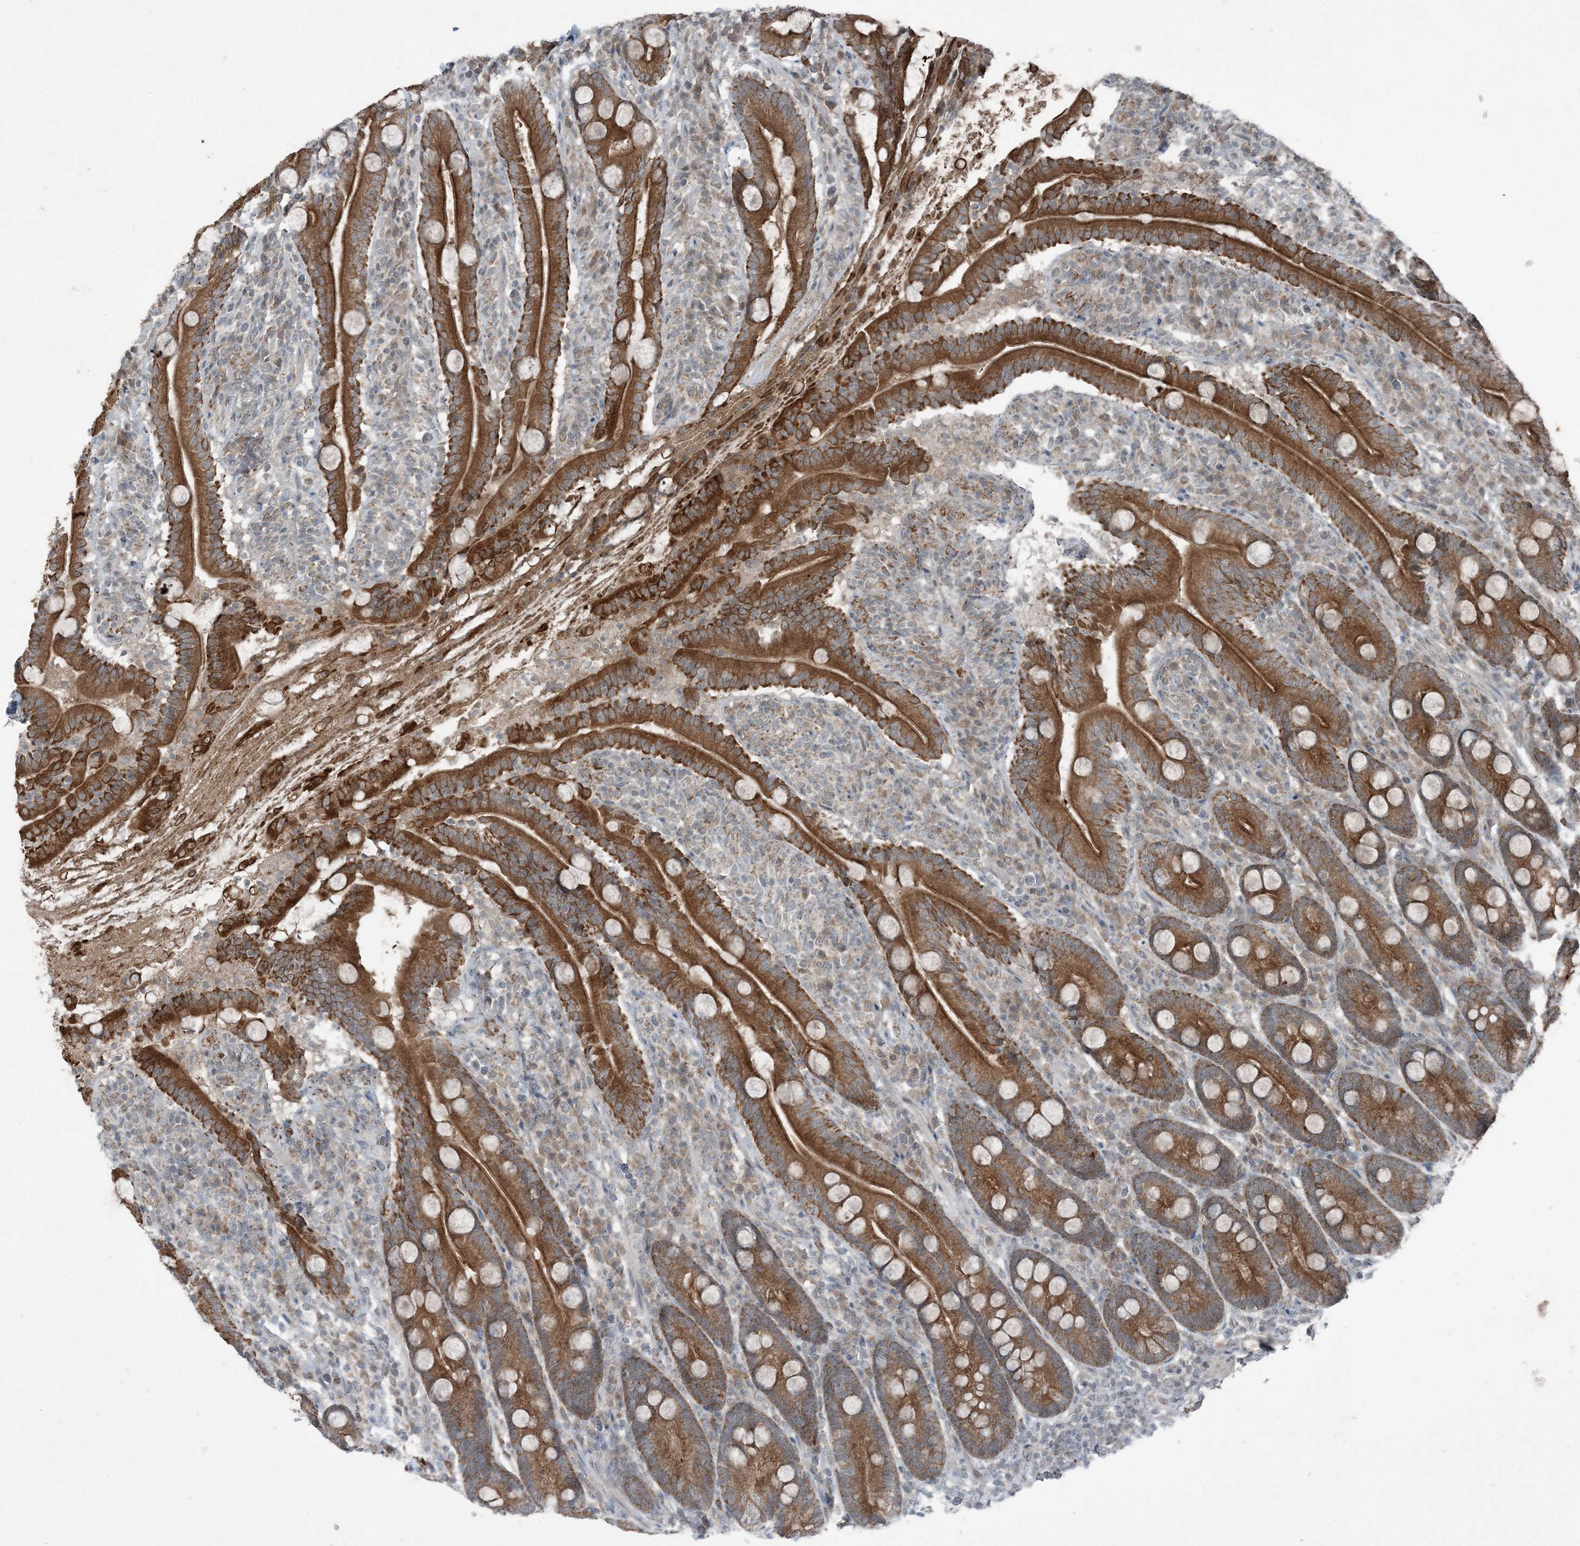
{"staining": {"intensity": "strong", "quantity": ">75%", "location": "cytoplasmic/membranous"}, "tissue": "duodenum", "cell_type": "Glandular cells", "image_type": "normal", "snomed": [{"axis": "morphology", "description": "Normal tissue, NOS"}, {"axis": "topography", "description": "Duodenum"}], "caption": "This photomicrograph shows IHC staining of normal duodenum, with high strong cytoplasmic/membranous staining in approximately >75% of glandular cells.", "gene": "PC", "patient": {"sex": "male", "age": 35}}